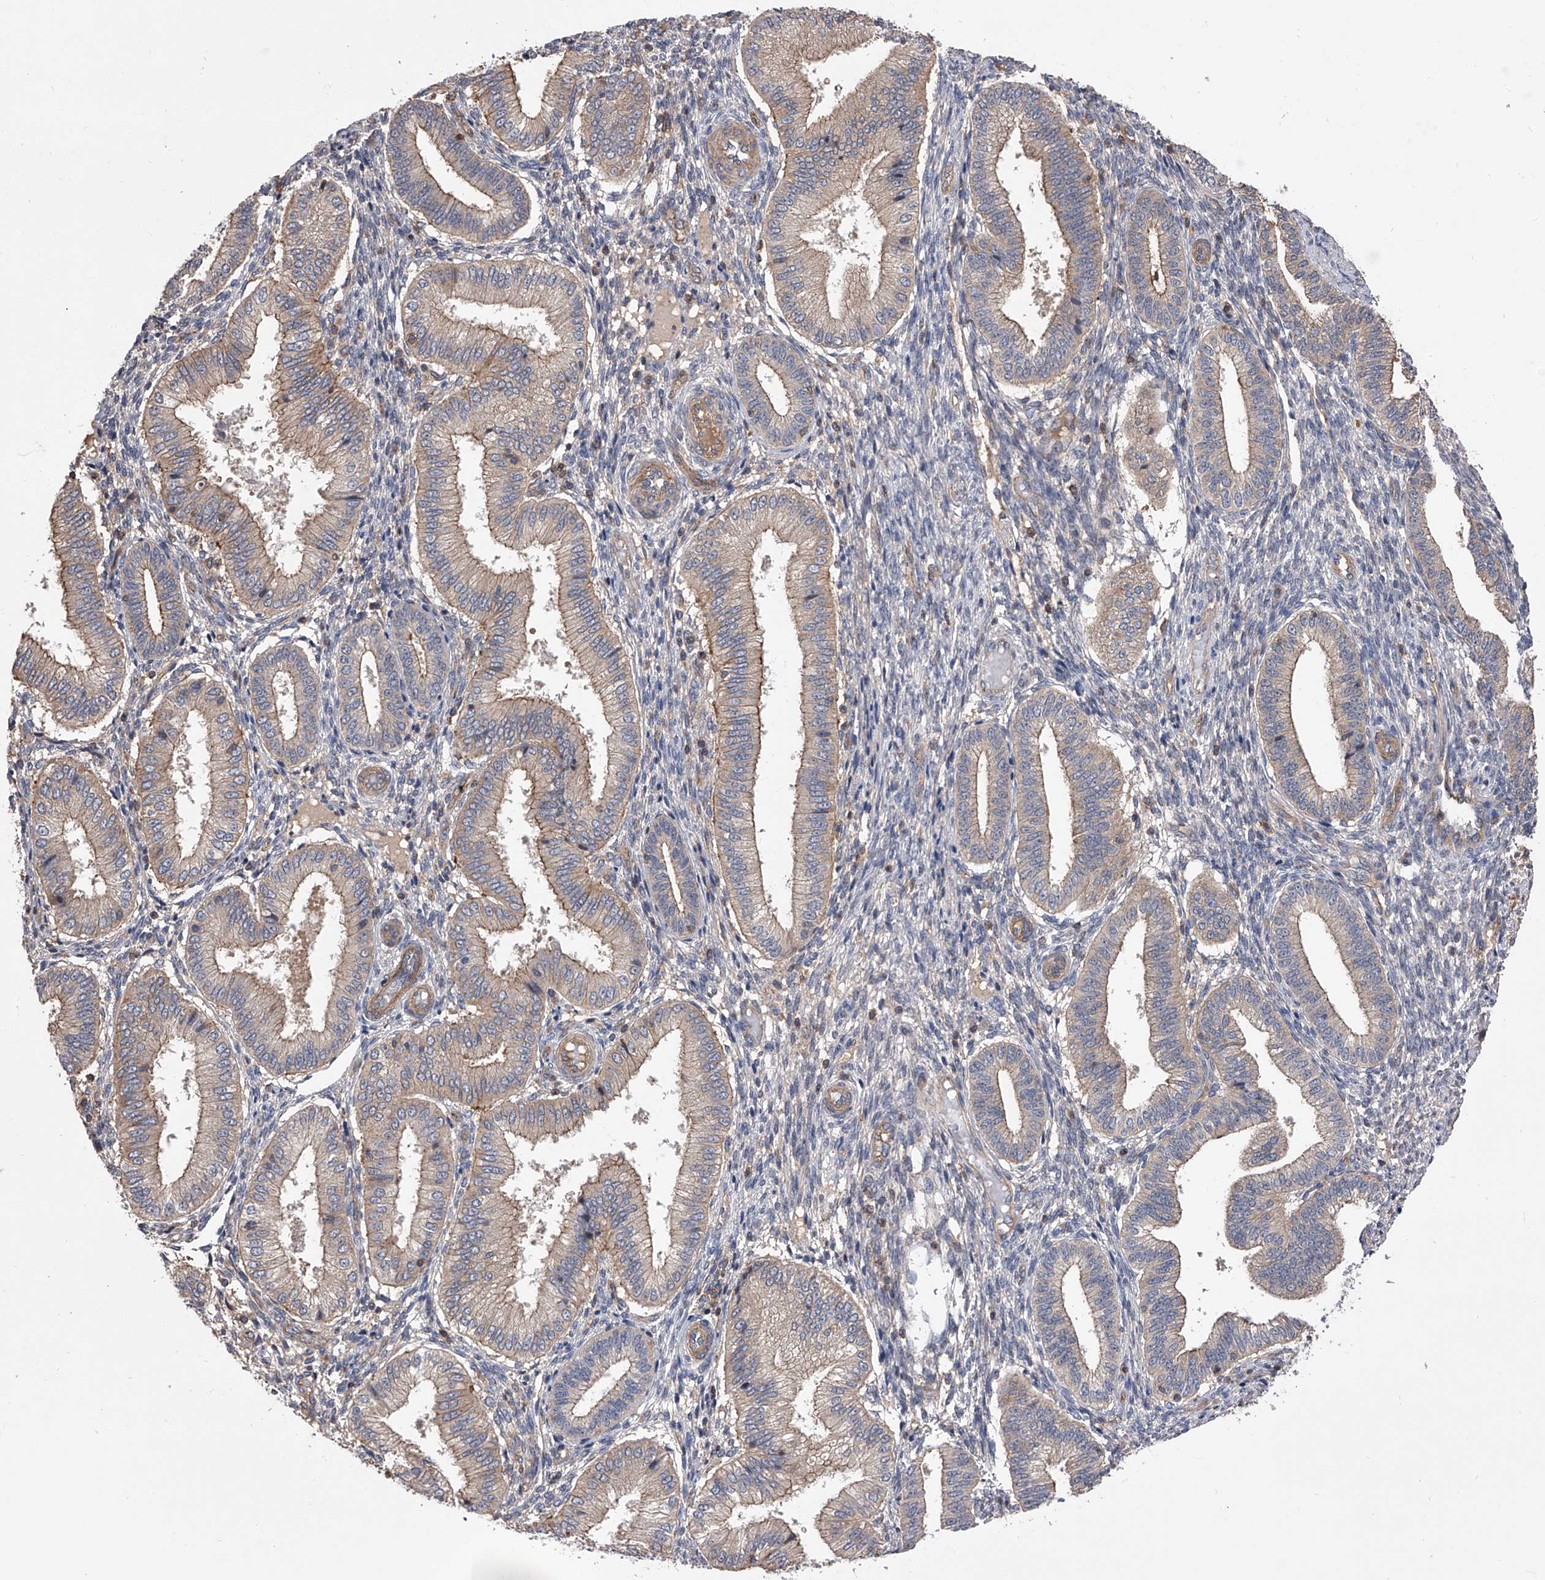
{"staining": {"intensity": "negative", "quantity": "none", "location": "none"}, "tissue": "endometrium", "cell_type": "Cells in endometrial stroma", "image_type": "normal", "snomed": [{"axis": "morphology", "description": "Normal tissue, NOS"}, {"axis": "topography", "description": "Endometrium"}], "caption": "High magnification brightfield microscopy of unremarkable endometrium stained with DAB (brown) and counterstained with hematoxylin (blue): cells in endometrial stroma show no significant staining.", "gene": "CUL7", "patient": {"sex": "female", "age": 39}}